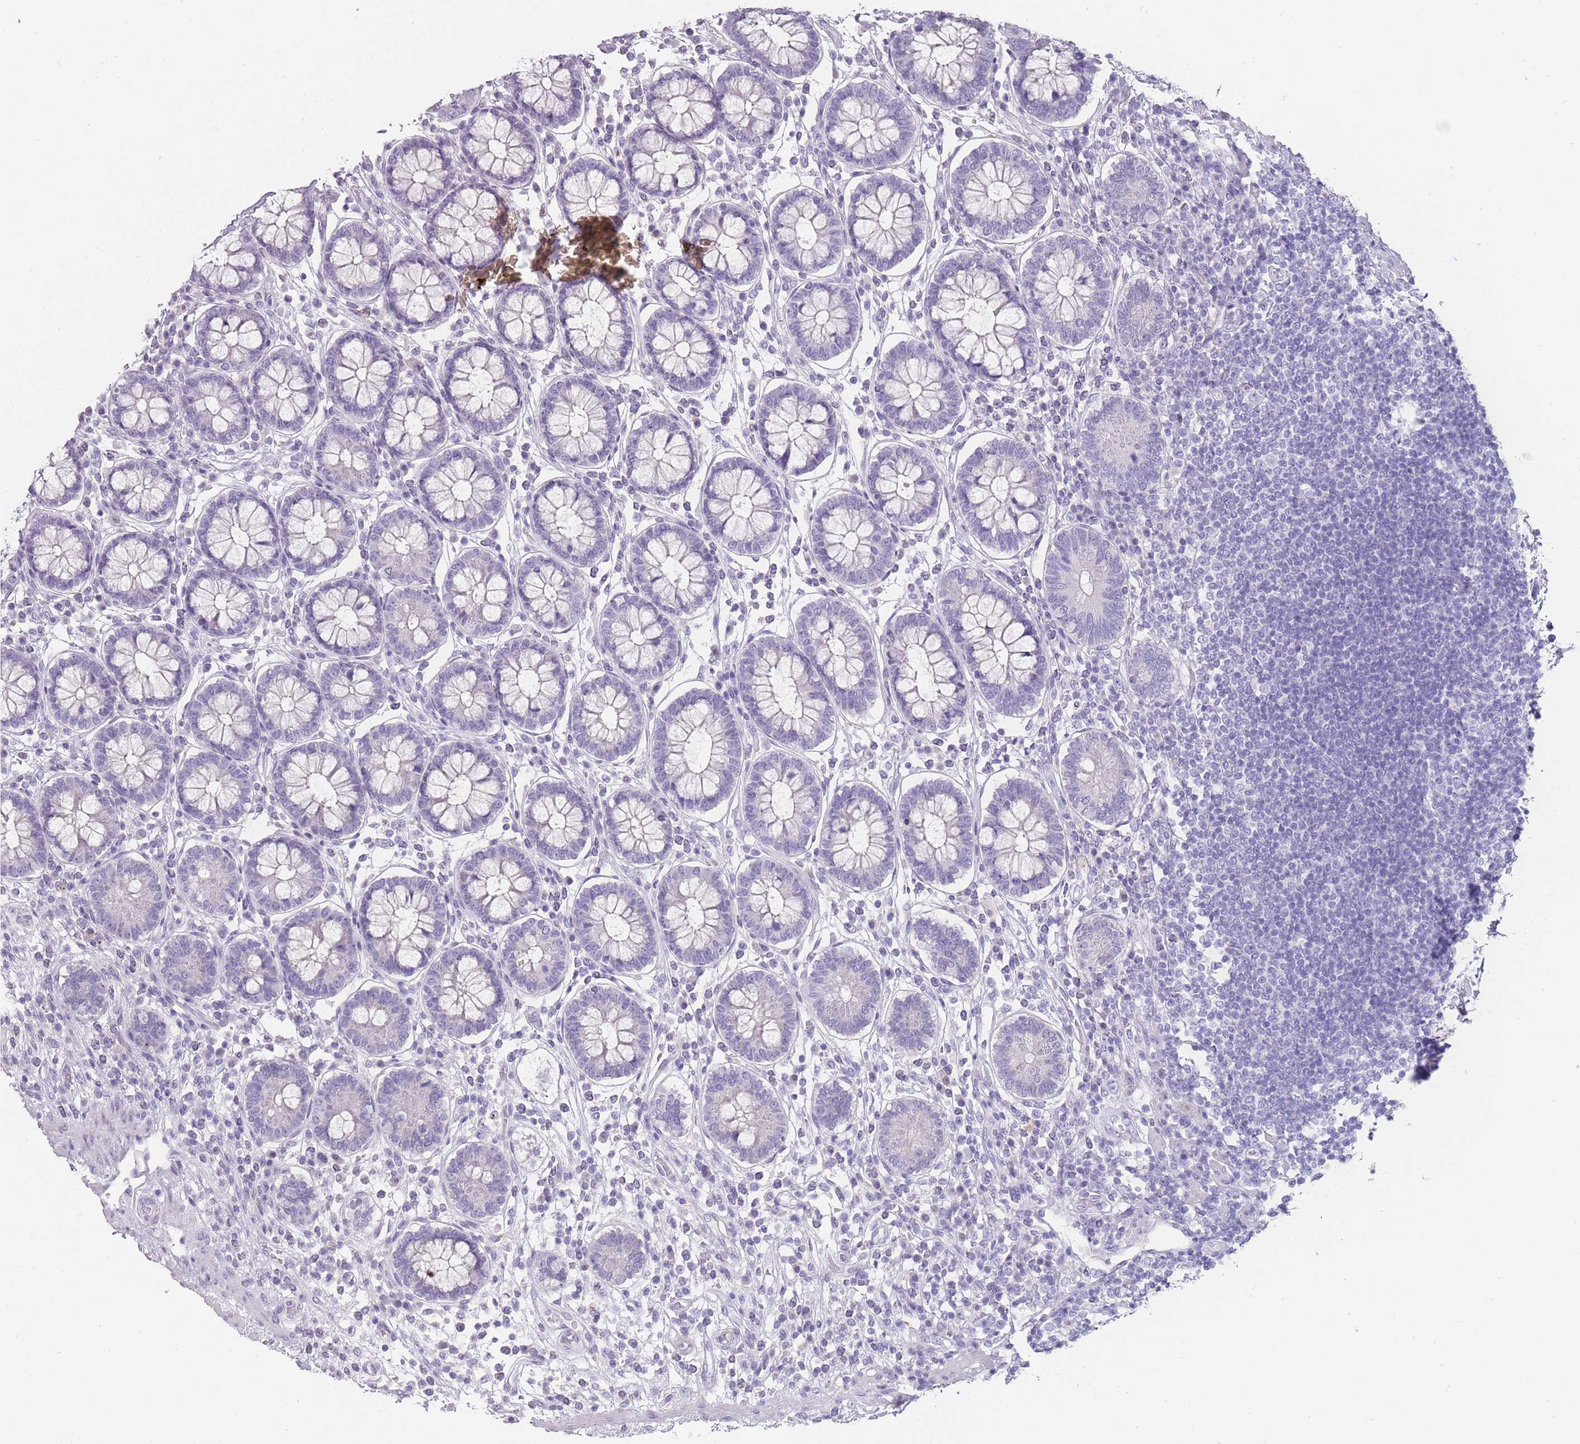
{"staining": {"intensity": "negative", "quantity": "none", "location": "none"}, "tissue": "colon", "cell_type": "Endothelial cells", "image_type": "normal", "snomed": [{"axis": "morphology", "description": "Normal tissue, NOS"}, {"axis": "topography", "description": "Colon"}], "caption": "This is an immunohistochemistry (IHC) photomicrograph of unremarkable human colon. There is no staining in endothelial cells.", "gene": "DDX4", "patient": {"sex": "female", "age": 79}}